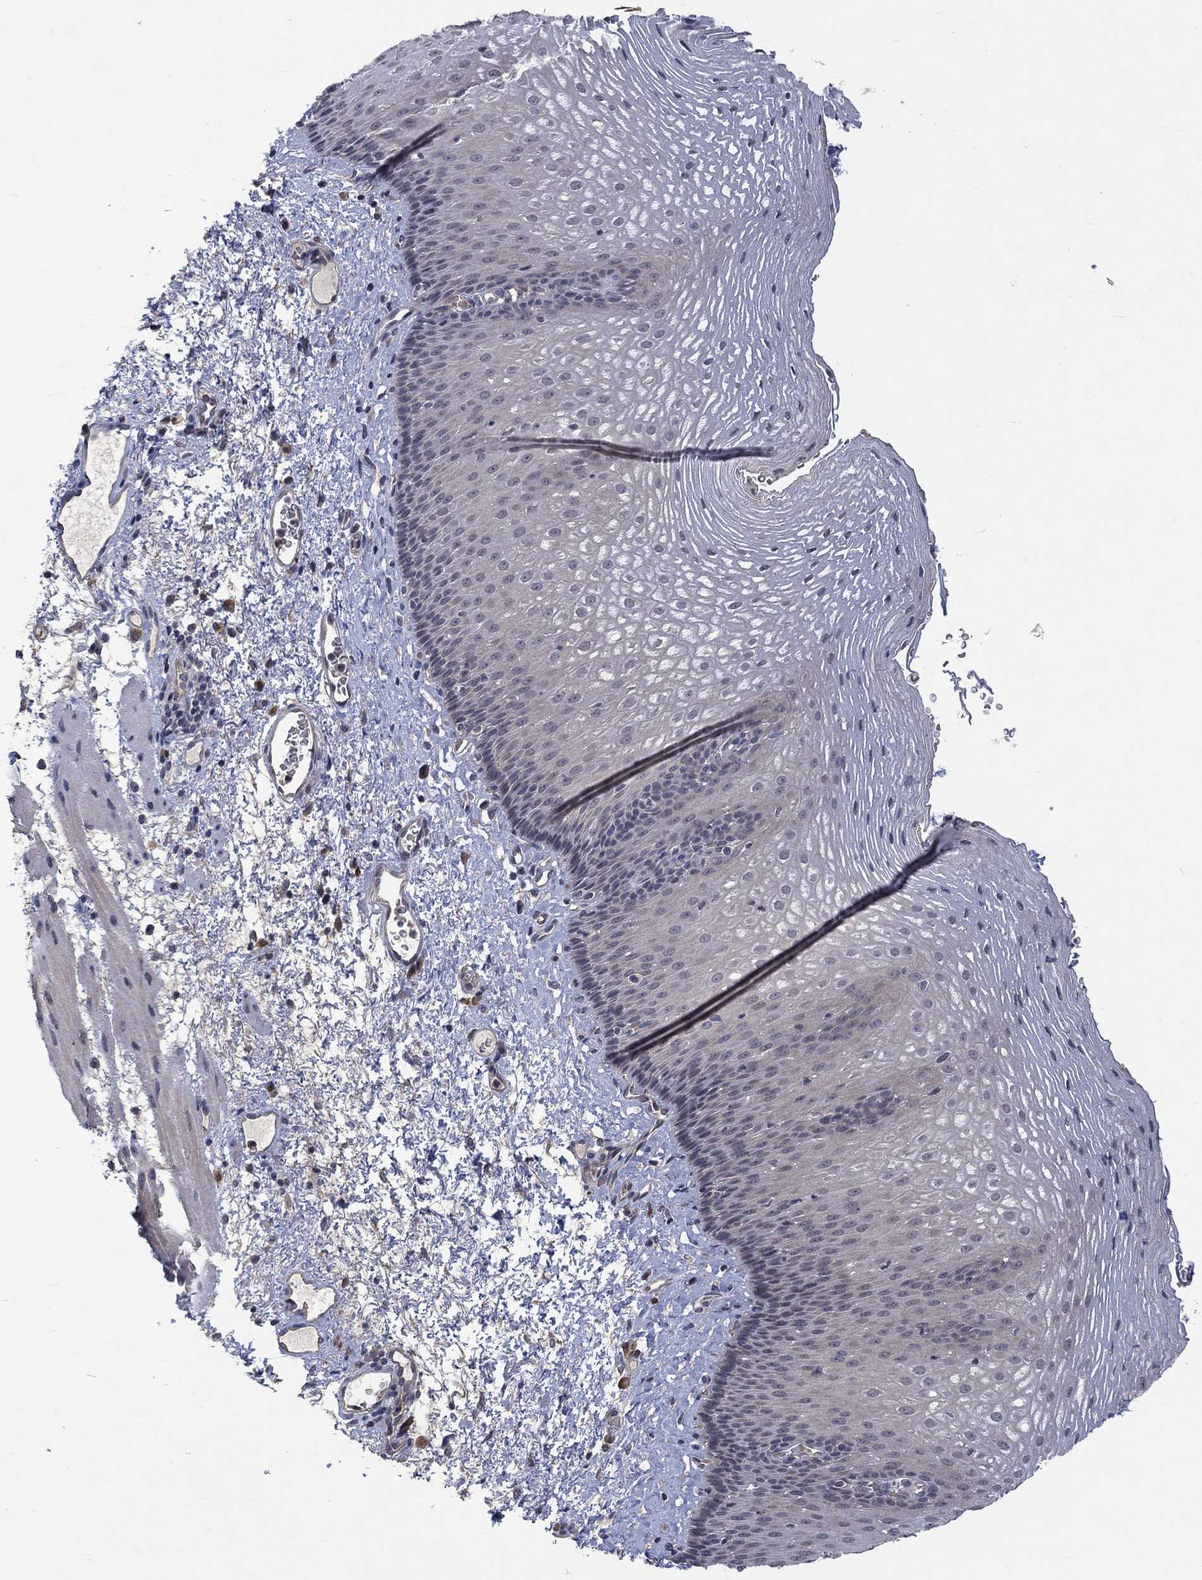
{"staining": {"intensity": "negative", "quantity": "none", "location": "none"}, "tissue": "esophagus", "cell_type": "Squamous epithelial cells", "image_type": "normal", "snomed": [{"axis": "morphology", "description": "Normal tissue, NOS"}, {"axis": "topography", "description": "Esophagus"}], "caption": "DAB immunohistochemical staining of normal human esophagus reveals no significant staining in squamous epithelial cells. (DAB (3,3'-diaminobenzidine) immunohistochemistry (IHC) with hematoxylin counter stain).", "gene": "GRIN2D", "patient": {"sex": "male", "age": 76}}